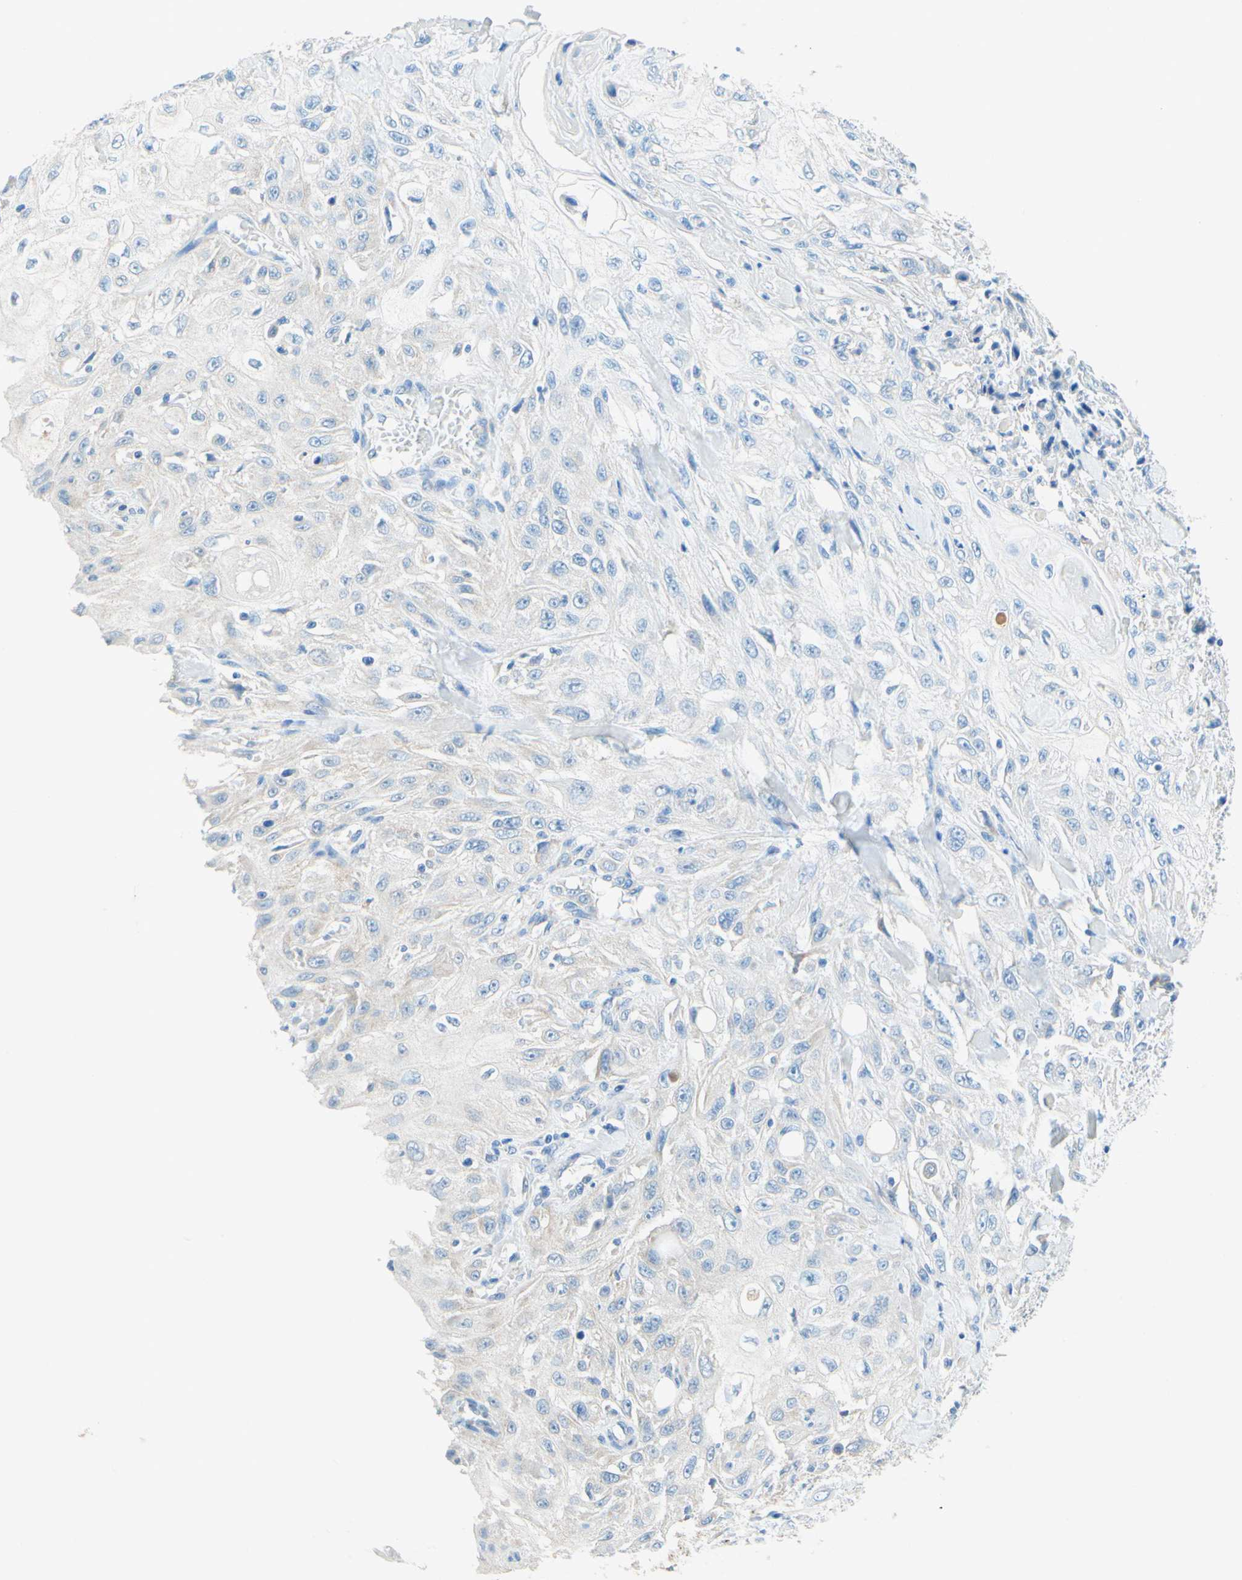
{"staining": {"intensity": "negative", "quantity": "none", "location": "none"}, "tissue": "skin cancer", "cell_type": "Tumor cells", "image_type": "cancer", "snomed": [{"axis": "morphology", "description": "Squamous cell carcinoma, NOS"}, {"axis": "morphology", "description": "Squamous cell carcinoma, metastatic, NOS"}, {"axis": "topography", "description": "Skin"}, {"axis": "topography", "description": "Lymph node"}], "caption": "DAB immunohistochemical staining of skin cancer exhibits no significant staining in tumor cells.", "gene": "SLC46A1", "patient": {"sex": "male", "age": 75}}